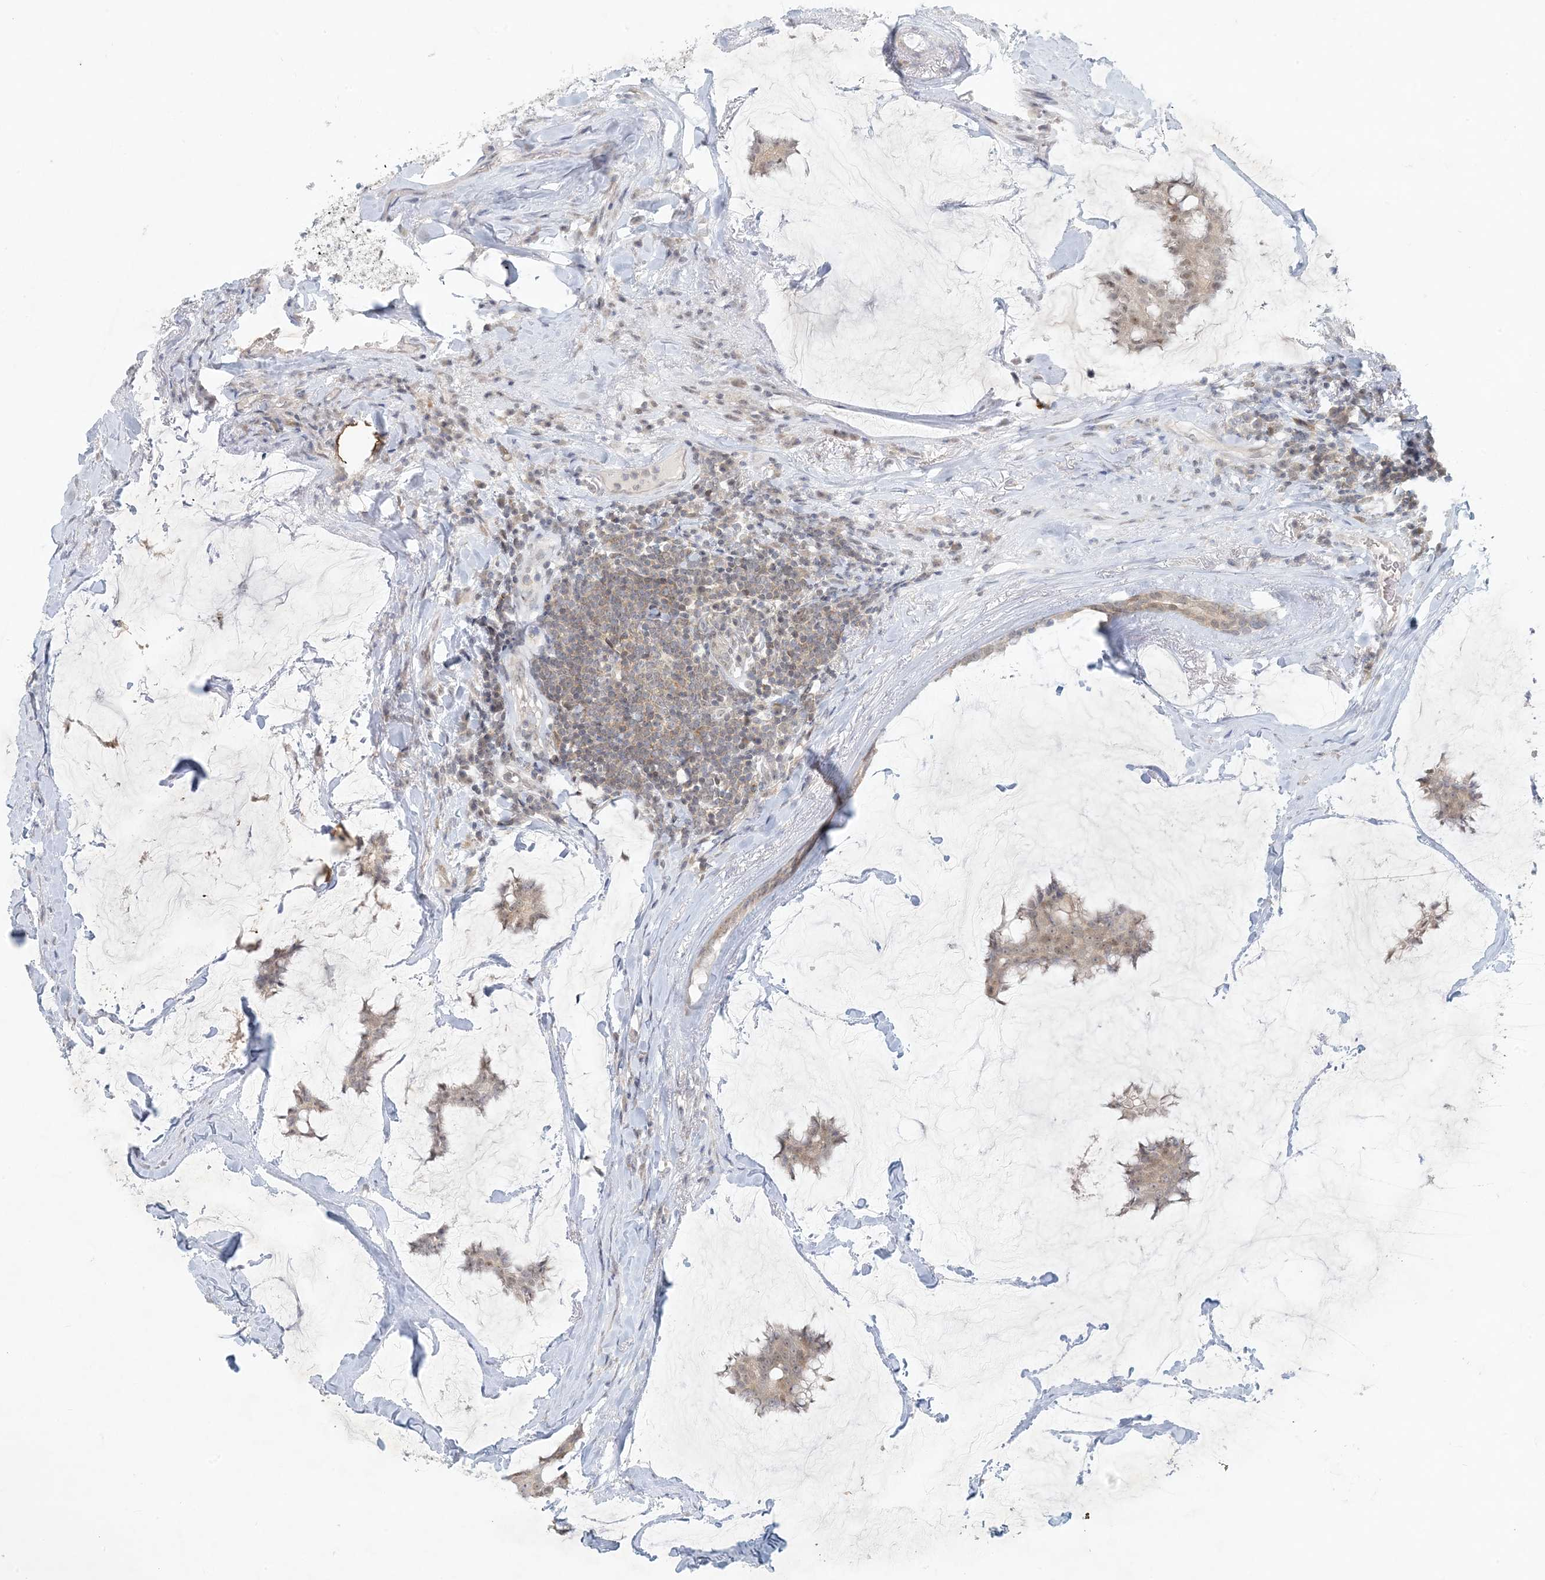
{"staining": {"intensity": "weak", "quantity": ">75%", "location": "cytoplasmic/membranous,nuclear"}, "tissue": "breast cancer", "cell_type": "Tumor cells", "image_type": "cancer", "snomed": [{"axis": "morphology", "description": "Duct carcinoma"}, {"axis": "topography", "description": "Breast"}], "caption": "The immunohistochemical stain labels weak cytoplasmic/membranous and nuclear staining in tumor cells of breast cancer tissue. (DAB IHC with brightfield microscopy, high magnification).", "gene": "OBI1", "patient": {"sex": "female", "age": 93}}